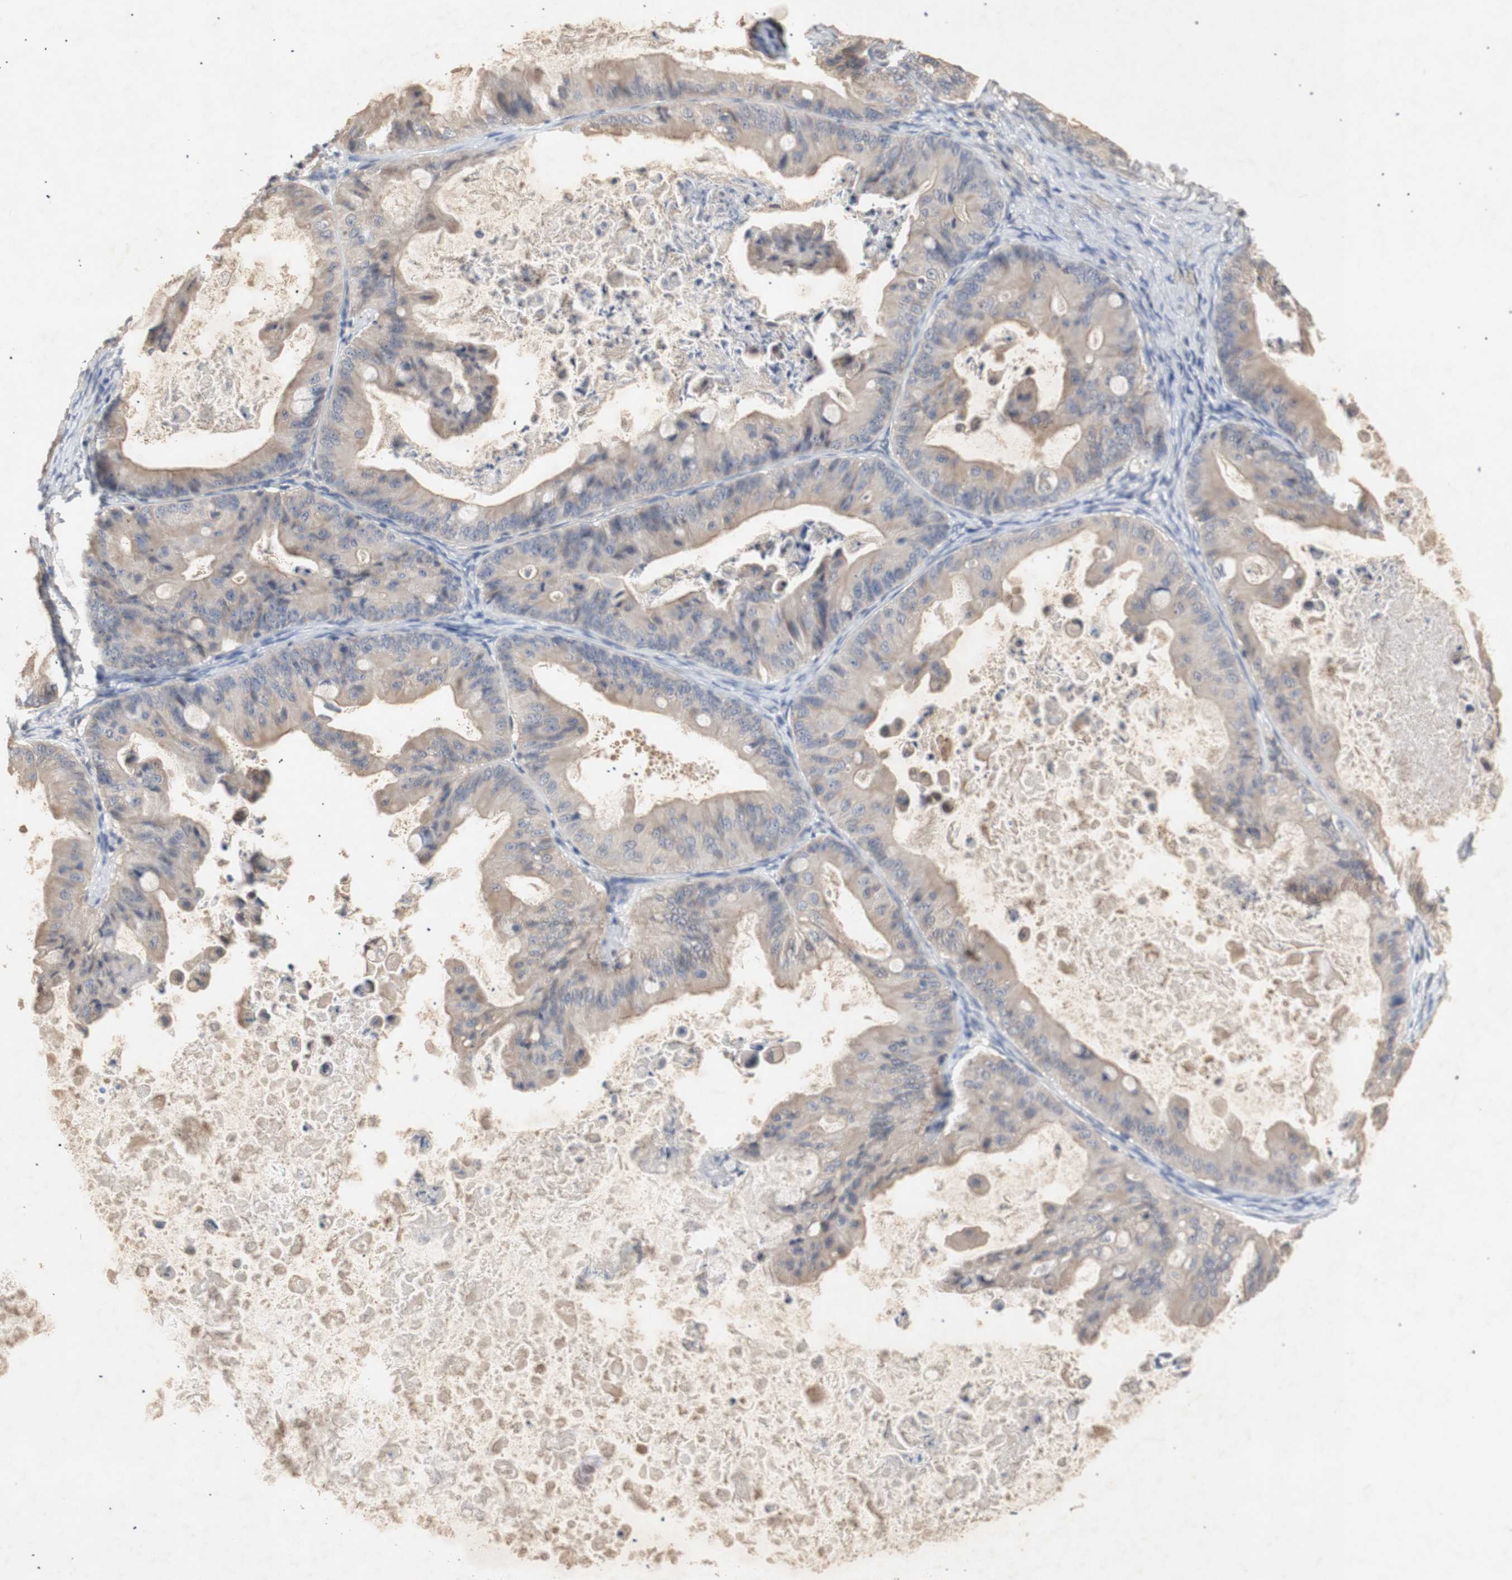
{"staining": {"intensity": "weak", "quantity": ">75%", "location": "cytoplasmic/membranous"}, "tissue": "ovarian cancer", "cell_type": "Tumor cells", "image_type": "cancer", "snomed": [{"axis": "morphology", "description": "Cystadenocarcinoma, mucinous, NOS"}, {"axis": "topography", "description": "Ovary"}], "caption": "Ovarian cancer stained with DAB (3,3'-diaminobenzidine) immunohistochemistry shows low levels of weak cytoplasmic/membranous expression in about >75% of tumor cells. (Brightfield microscopy of DAB IHC at high magnification).", "gene": "FOSB", "patient": {"sex": "female", "age": 37}}